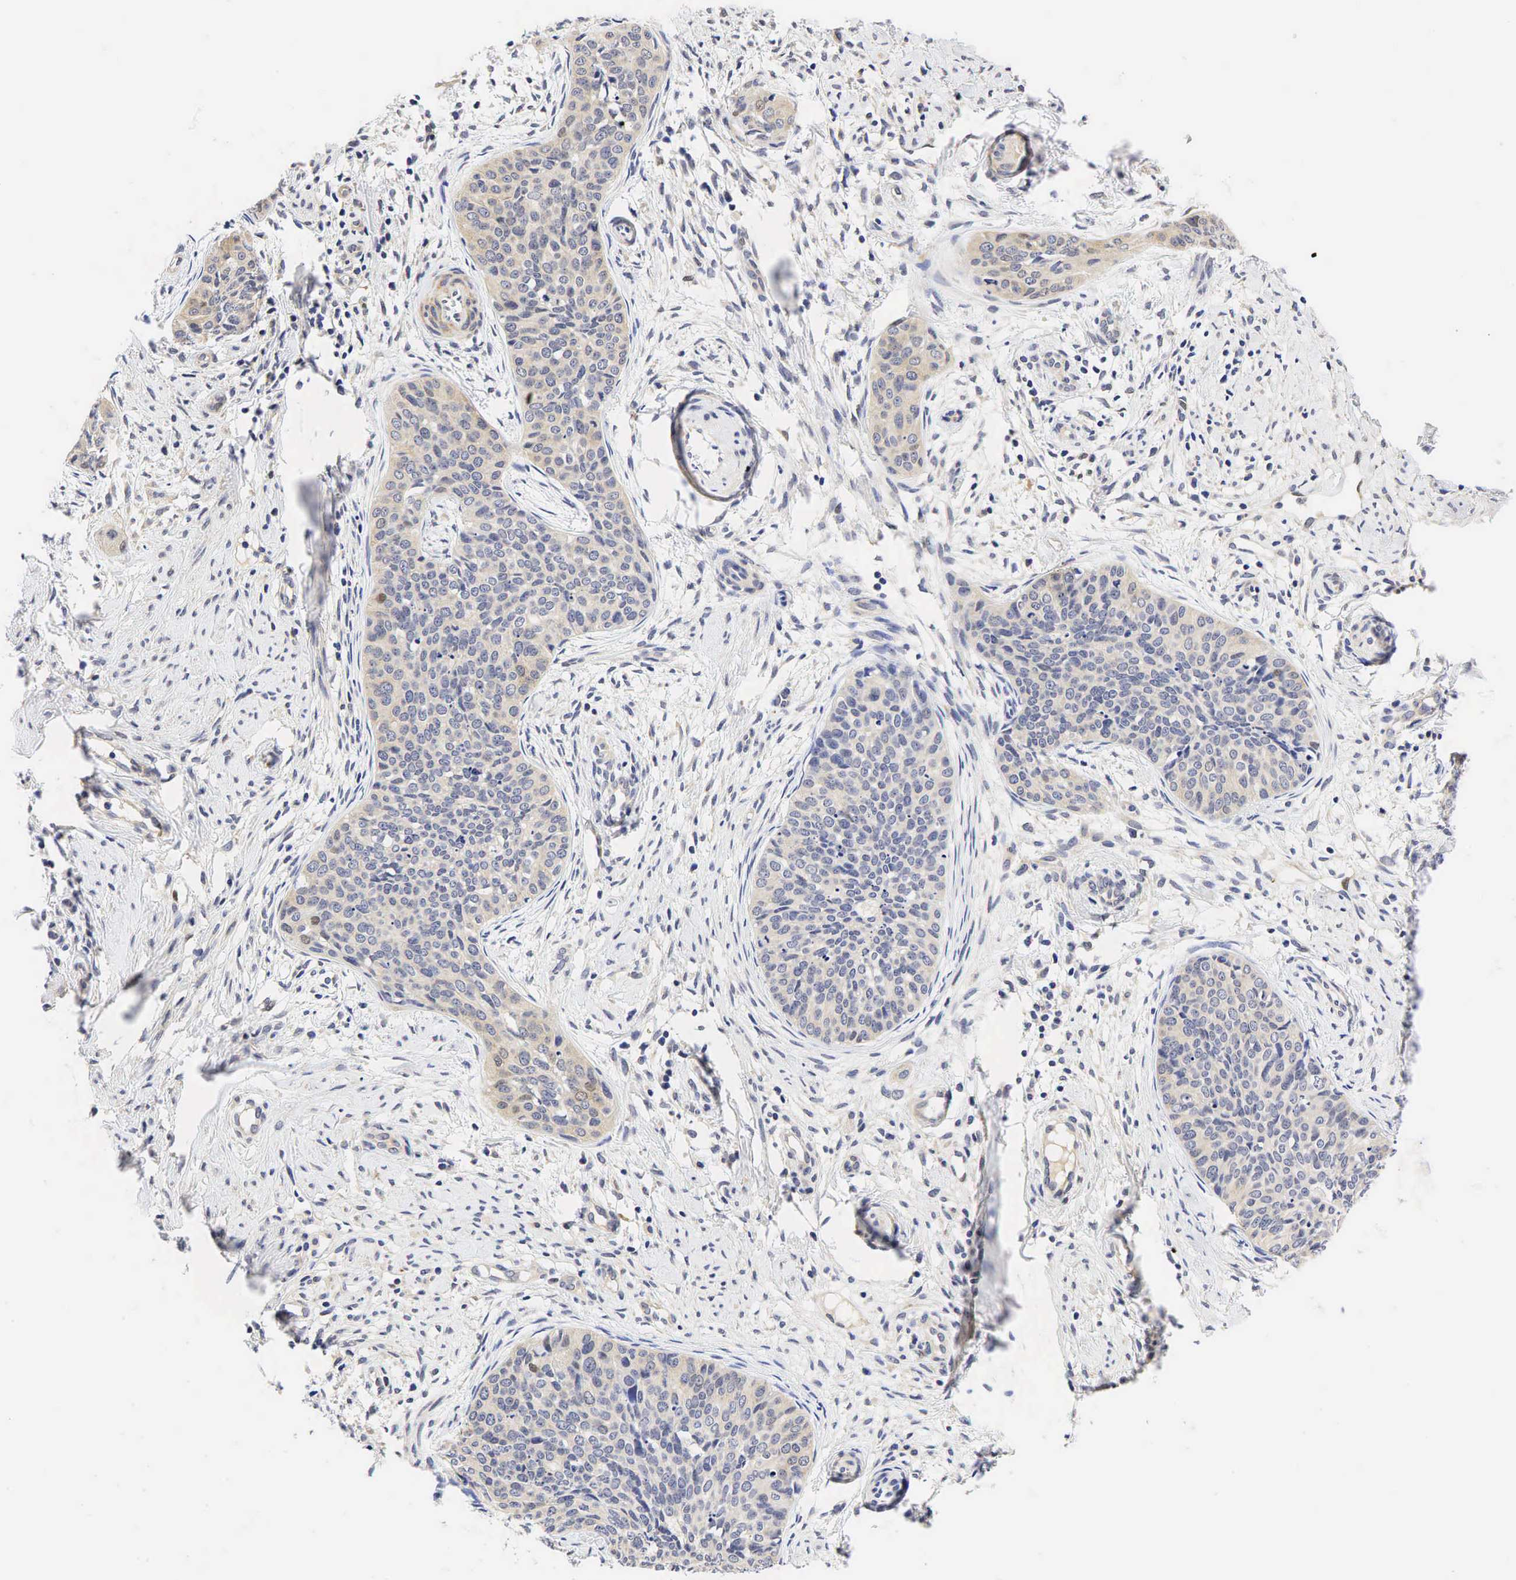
{"staining": {"intensity": "negative", "quantity": "none", "location": "none"}, "tissue": "cervical cancer", "cell_type": "Tumor cells", "image_type": "cancer", "snomed": [{"axis": "morphology", "description": "Squamous cell carcinoma, NOS"}, {"axis": "topography", "description": "Cervix"}], "caption": "This is an immunohistochemistry image of cervical squamous cell carcinoma. There is no staining in tumor cells.", "gene": "CCND1", "patient": {"sex": "female", "age": 34}}